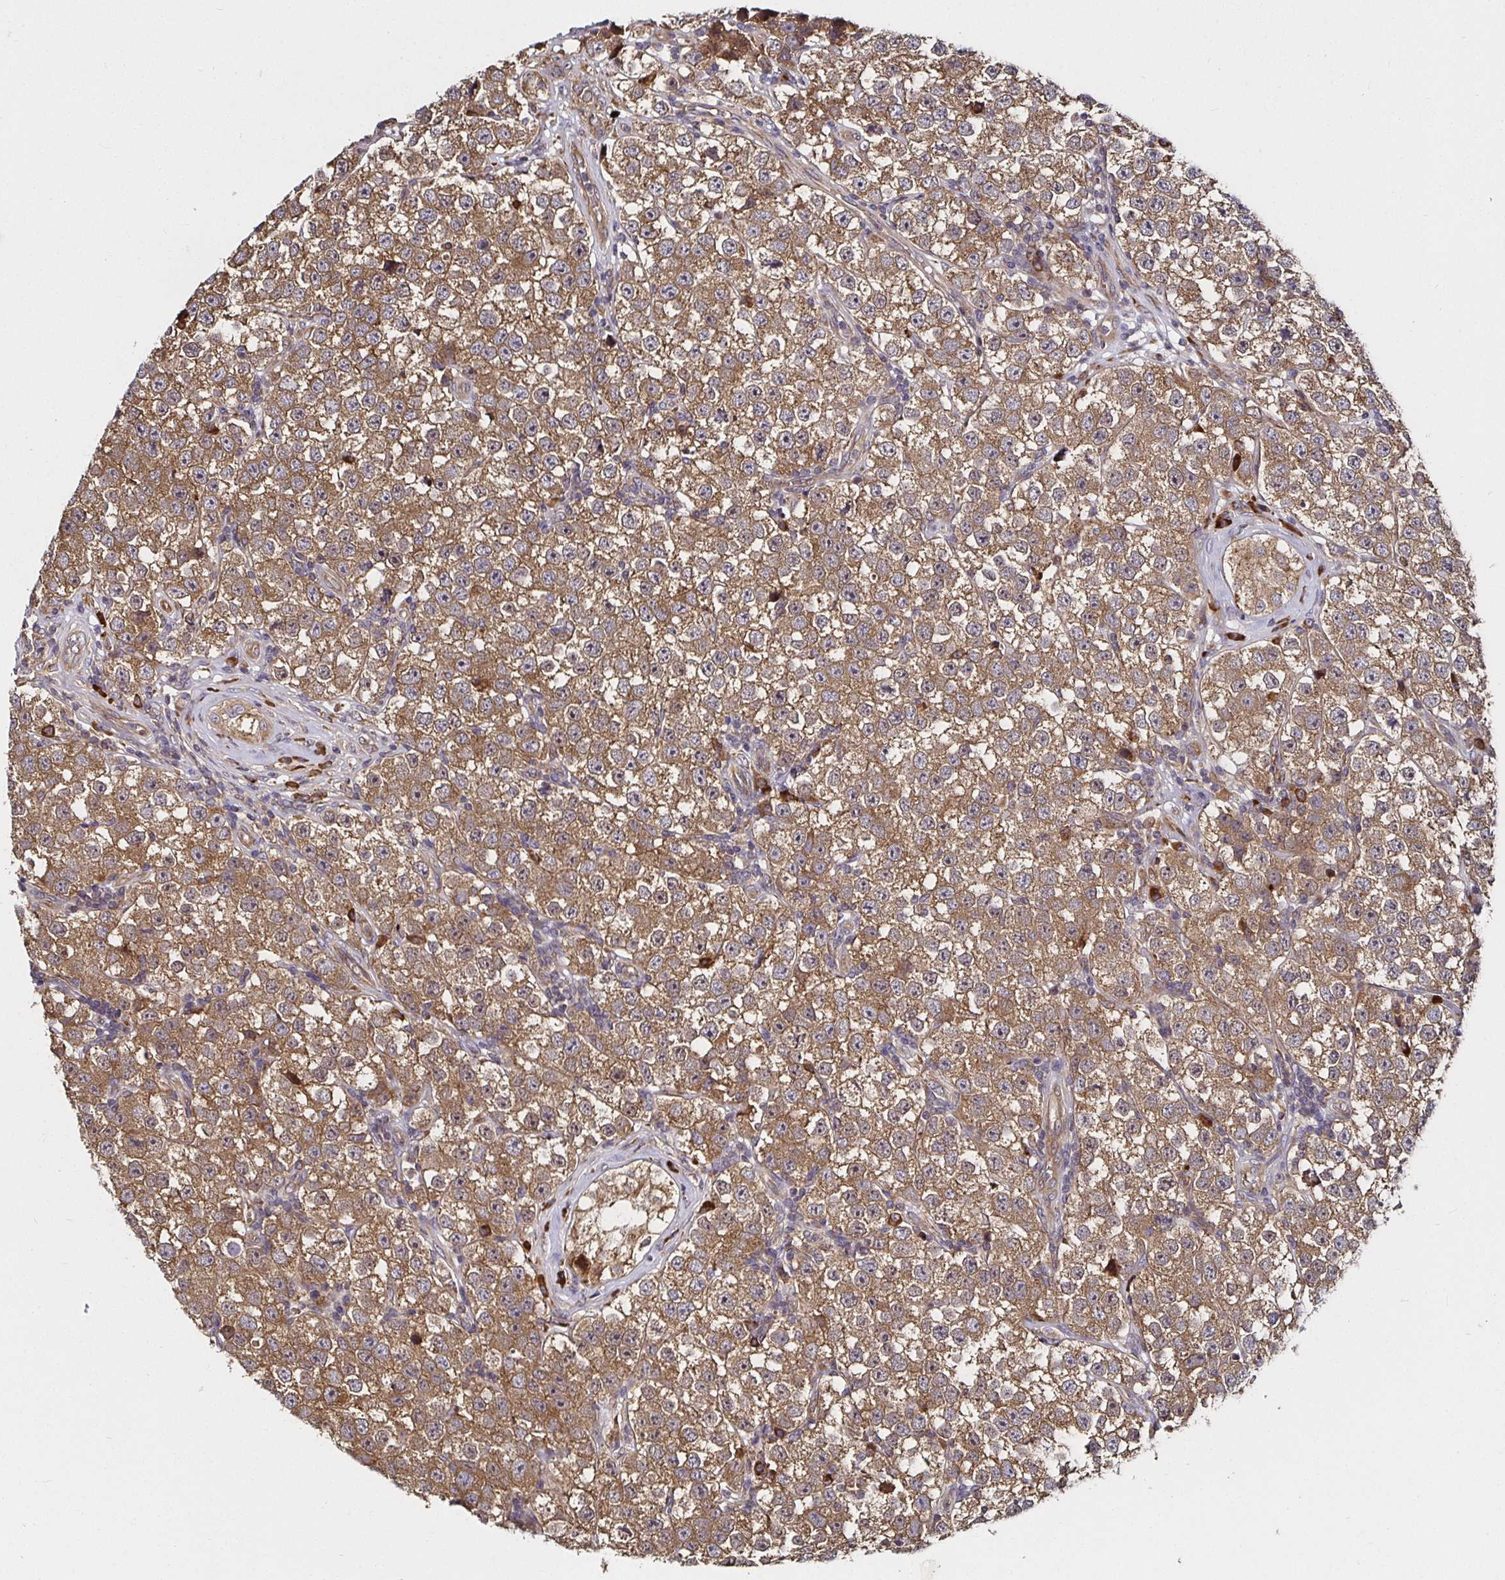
{"staining": {"intensity": "moderate", "quantity": ">75%", "location": "cytoplasmic/membranous"}, "tissue": "testis cancer", "cell_type": "Tumor cells", "image_type": "cancer", "snomed": [{"axis": "morphology", "description": "Seminoma, NOS"}, {"axis": "topography", "description": "Testis"}], "caption": "Seminoma (testis) was stained to show a protein in brown. There is medium levels of moderate cytoplasmic/membranous expression in about >75% of tumor cells.", "gene": "MLST8", "patient": {"sex": "male", "age": 34}}